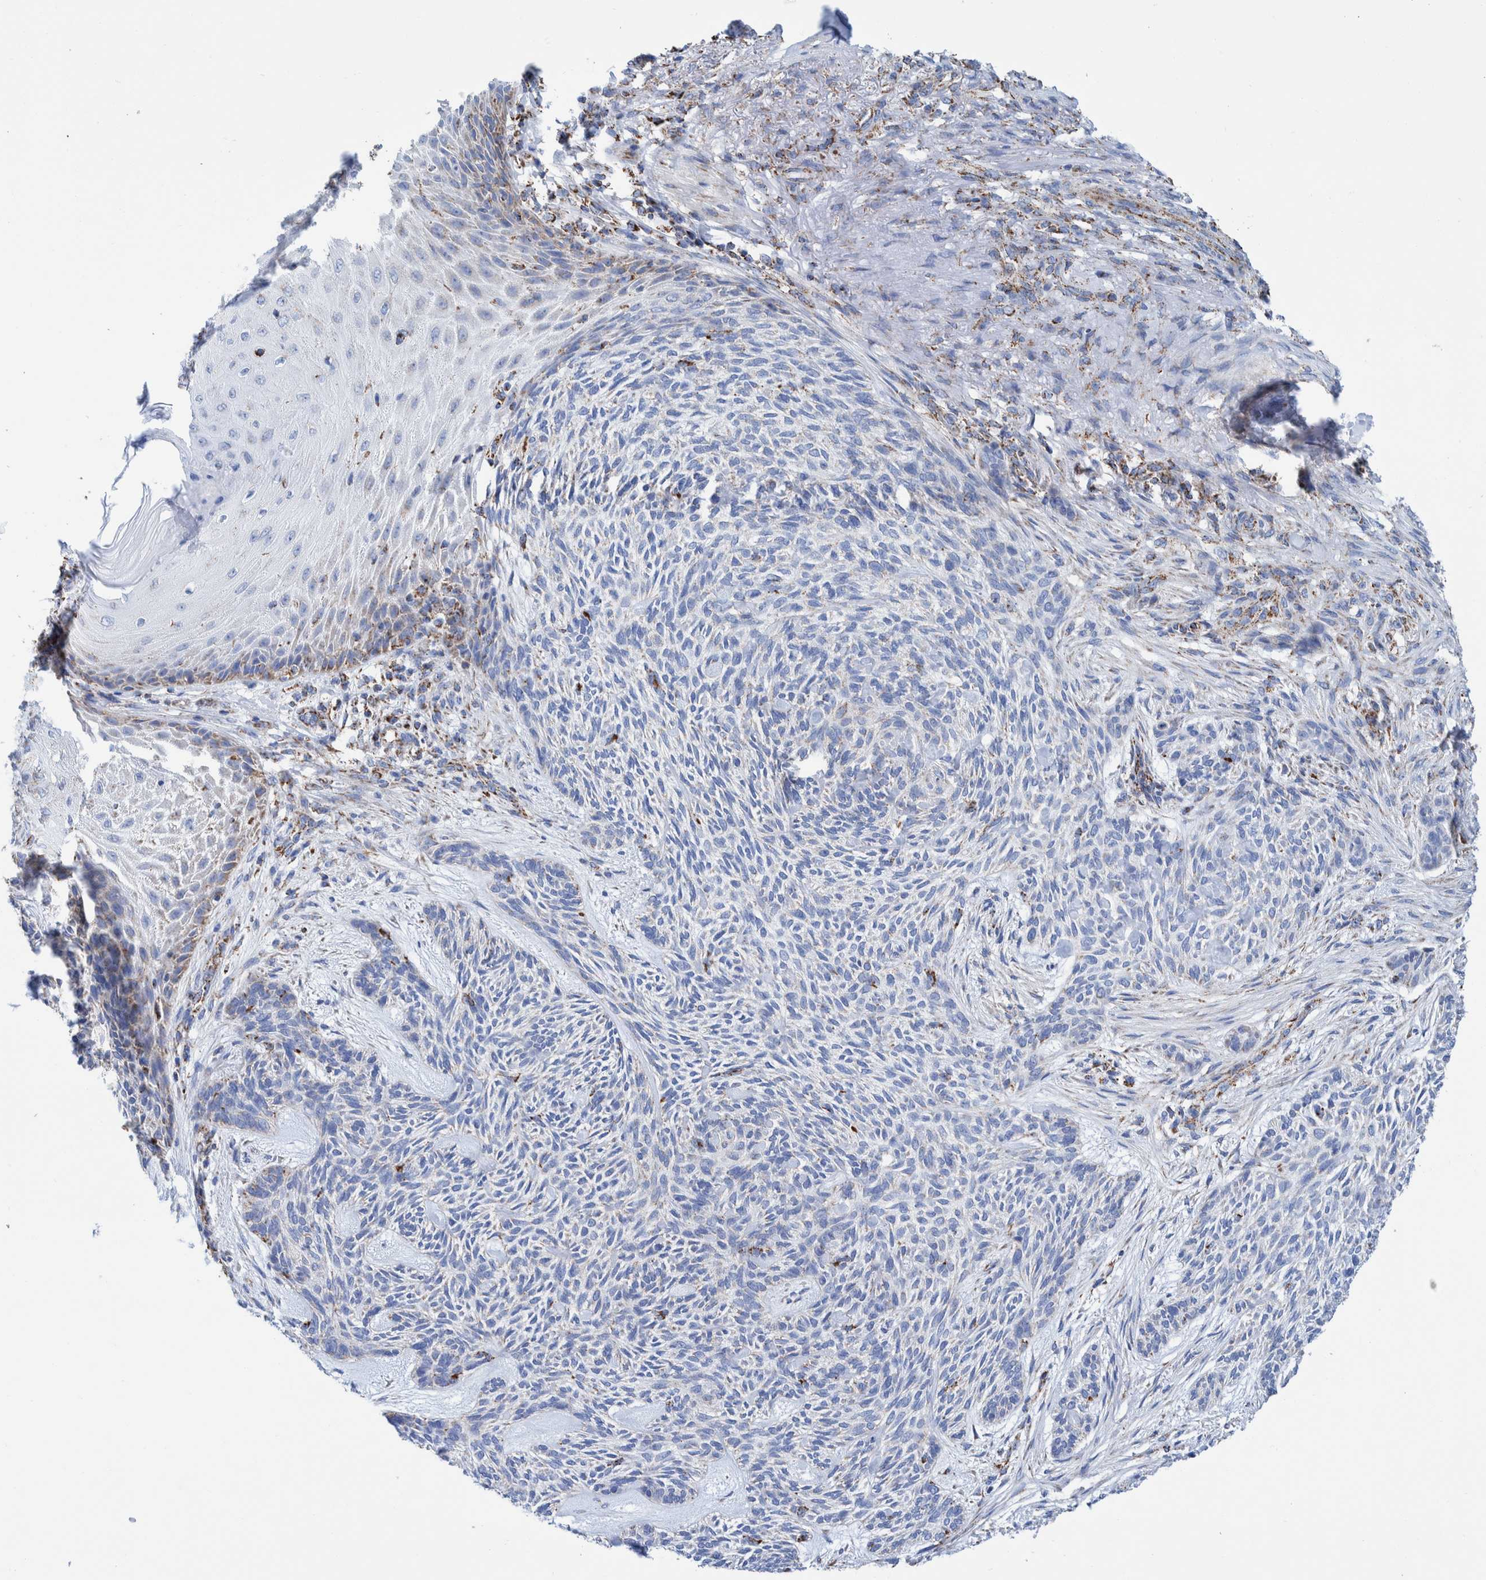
{"staining": {"intensity": "weak", "quantity": "<25%", "location": "cytoplasmic/membranous"}, "tissue": "skin cancer", "cell_type": "Tumor cells", "image_type": "cancer", "snomed": [{"axis": "morphology", "description": "Basal cell carcinoma"}, {"axis": "topography", "description": "Skin"}], "caption": "A histopathology image of skin cancer (basal cell carcinoma) stained for a protein reveals no brown staining in tumor cells.", "gene": "DECR1", "patient": {"sex": "male", "age": 55}}